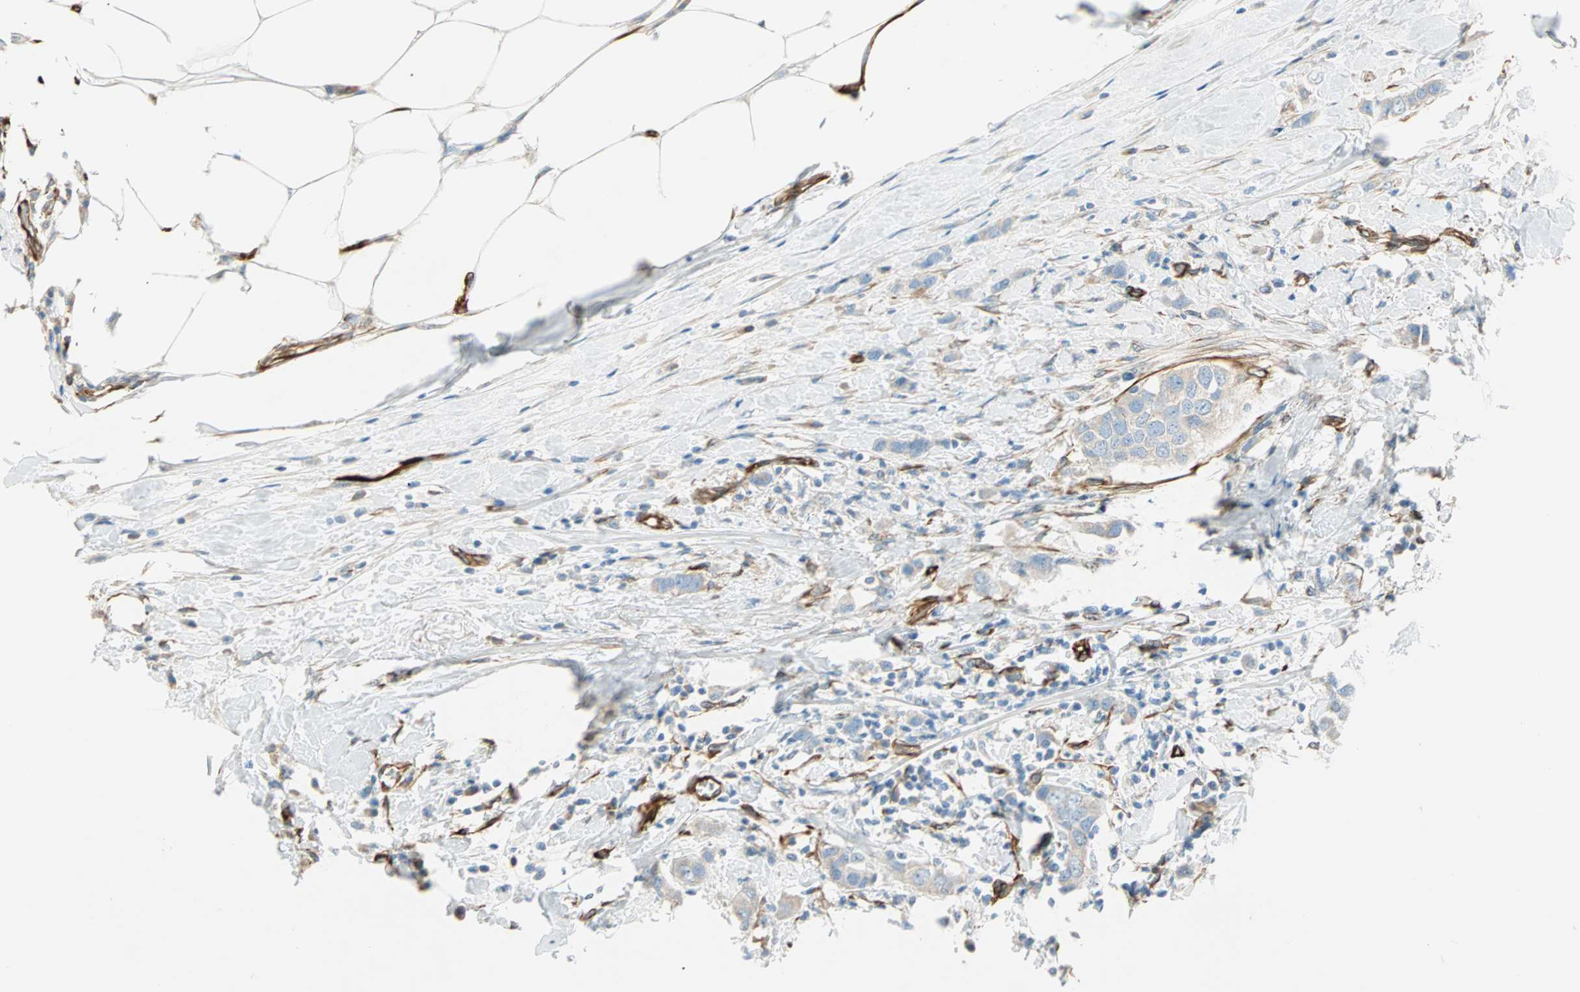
{"staining": {"intensity": "weak", "quantity": "<25%", "location": "cytoplasmic/membranous"}, "tissue": "breast cancer", "cell_type": "Tumor cells", "image_type": "cancer", "snomed": [{"axis": "morphology", "description": "Duct carcinoma"}, {"axis": "topography", "description": "Breast"}], "caption": "DAB immunohistochemical staining of breast cancer reveals no significant expression in tumor cells.", "gene": "NES", "patient": {"sex": "female", "age": 50}}